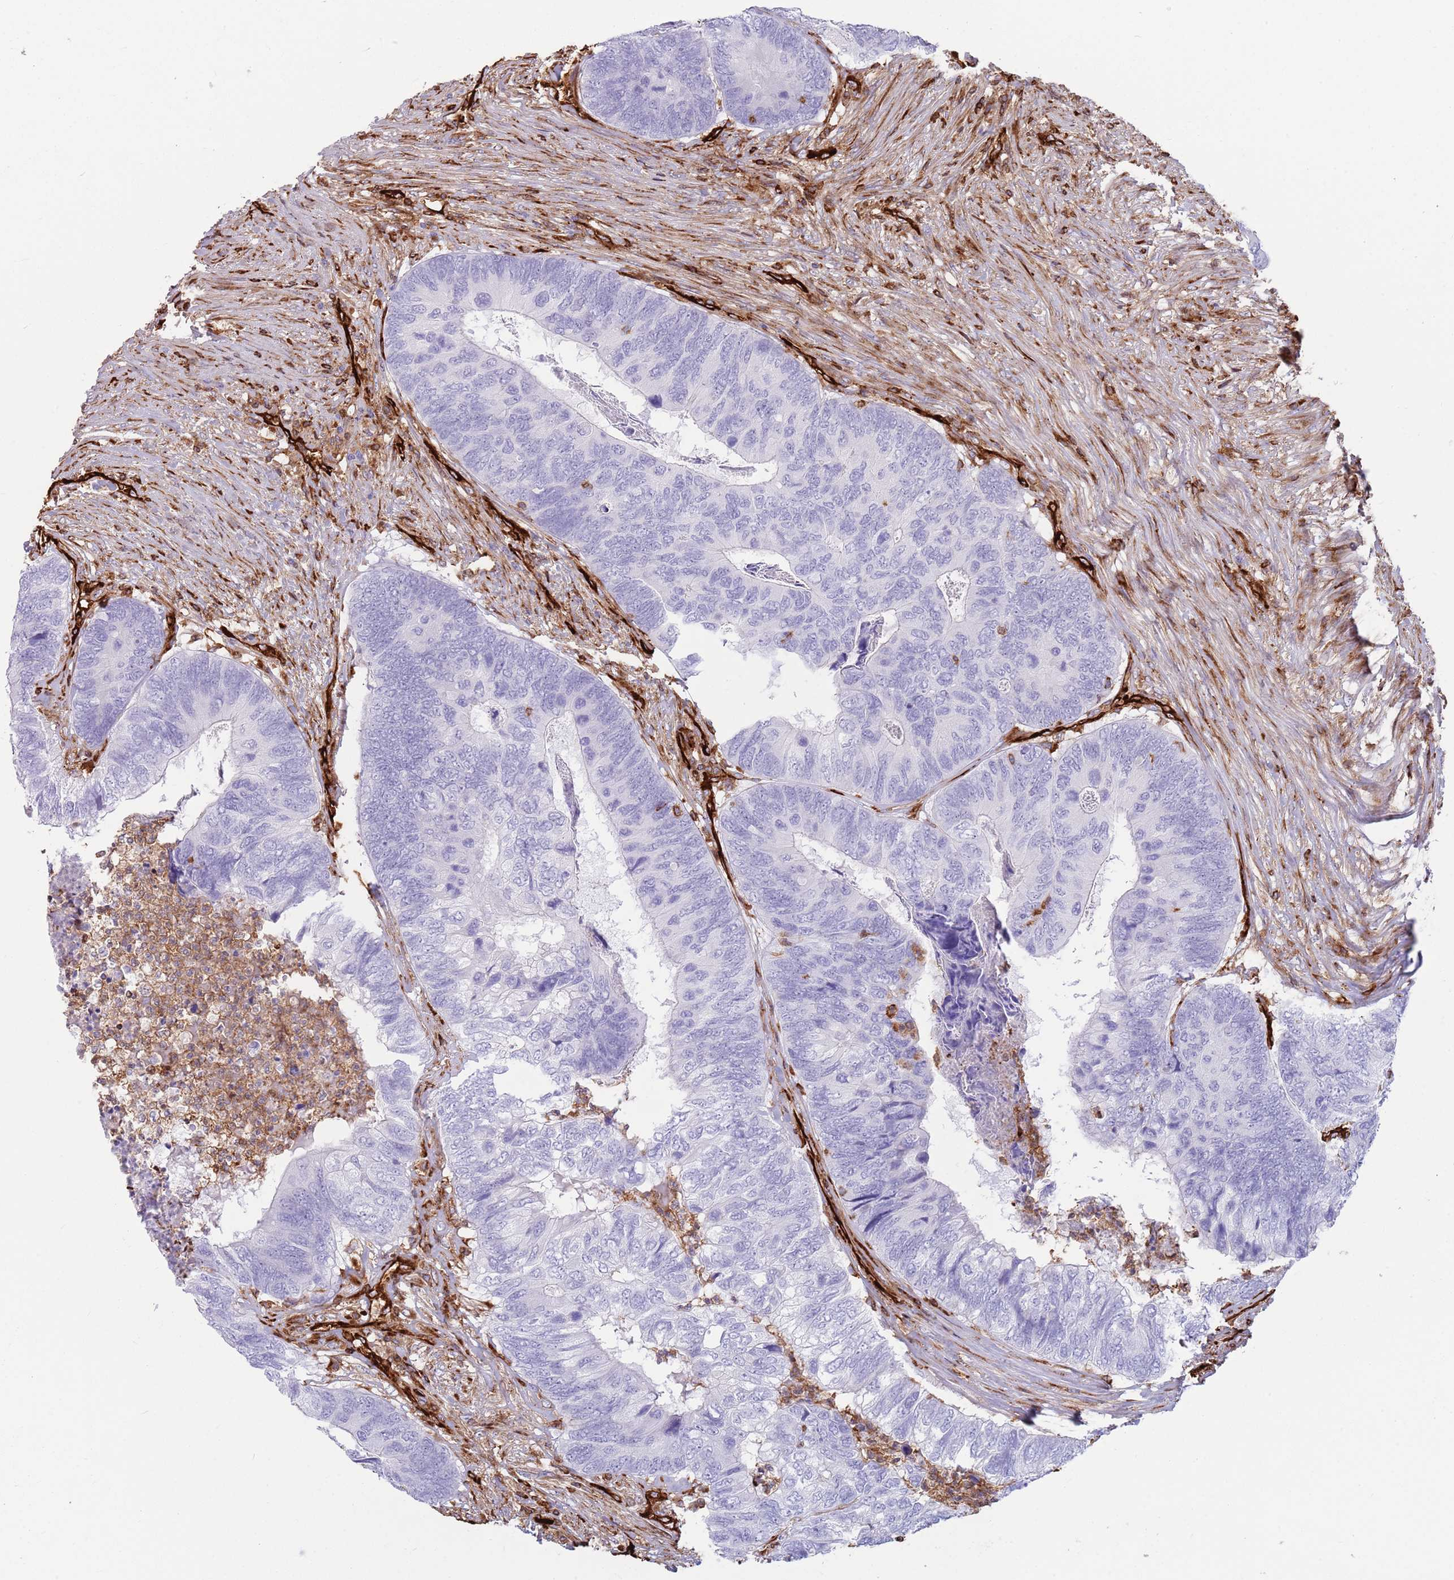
{"staining": {"intensity": "negative", "quantity": "none", "location": "none"}, "tissue": "colorectal cancer", "cell_type": "Tumor cells", "image_type": "cancer", "snomed": [{"axis": "morphology", "description": "Adenocarcinoma, NOS"}, {"axis": "topography", "description": "Colon"}], "caption": "Immunohistochemistry (IHC) histopathology image of neoplastic tissue: adenocarcinoma (colorectal) stained with DAB (3,3'-diaminobenzidine) displays no significant protein positivity in tumor cells.", "gene": "KBTBD7", "patient": {"sex": "female", "age": 67}}